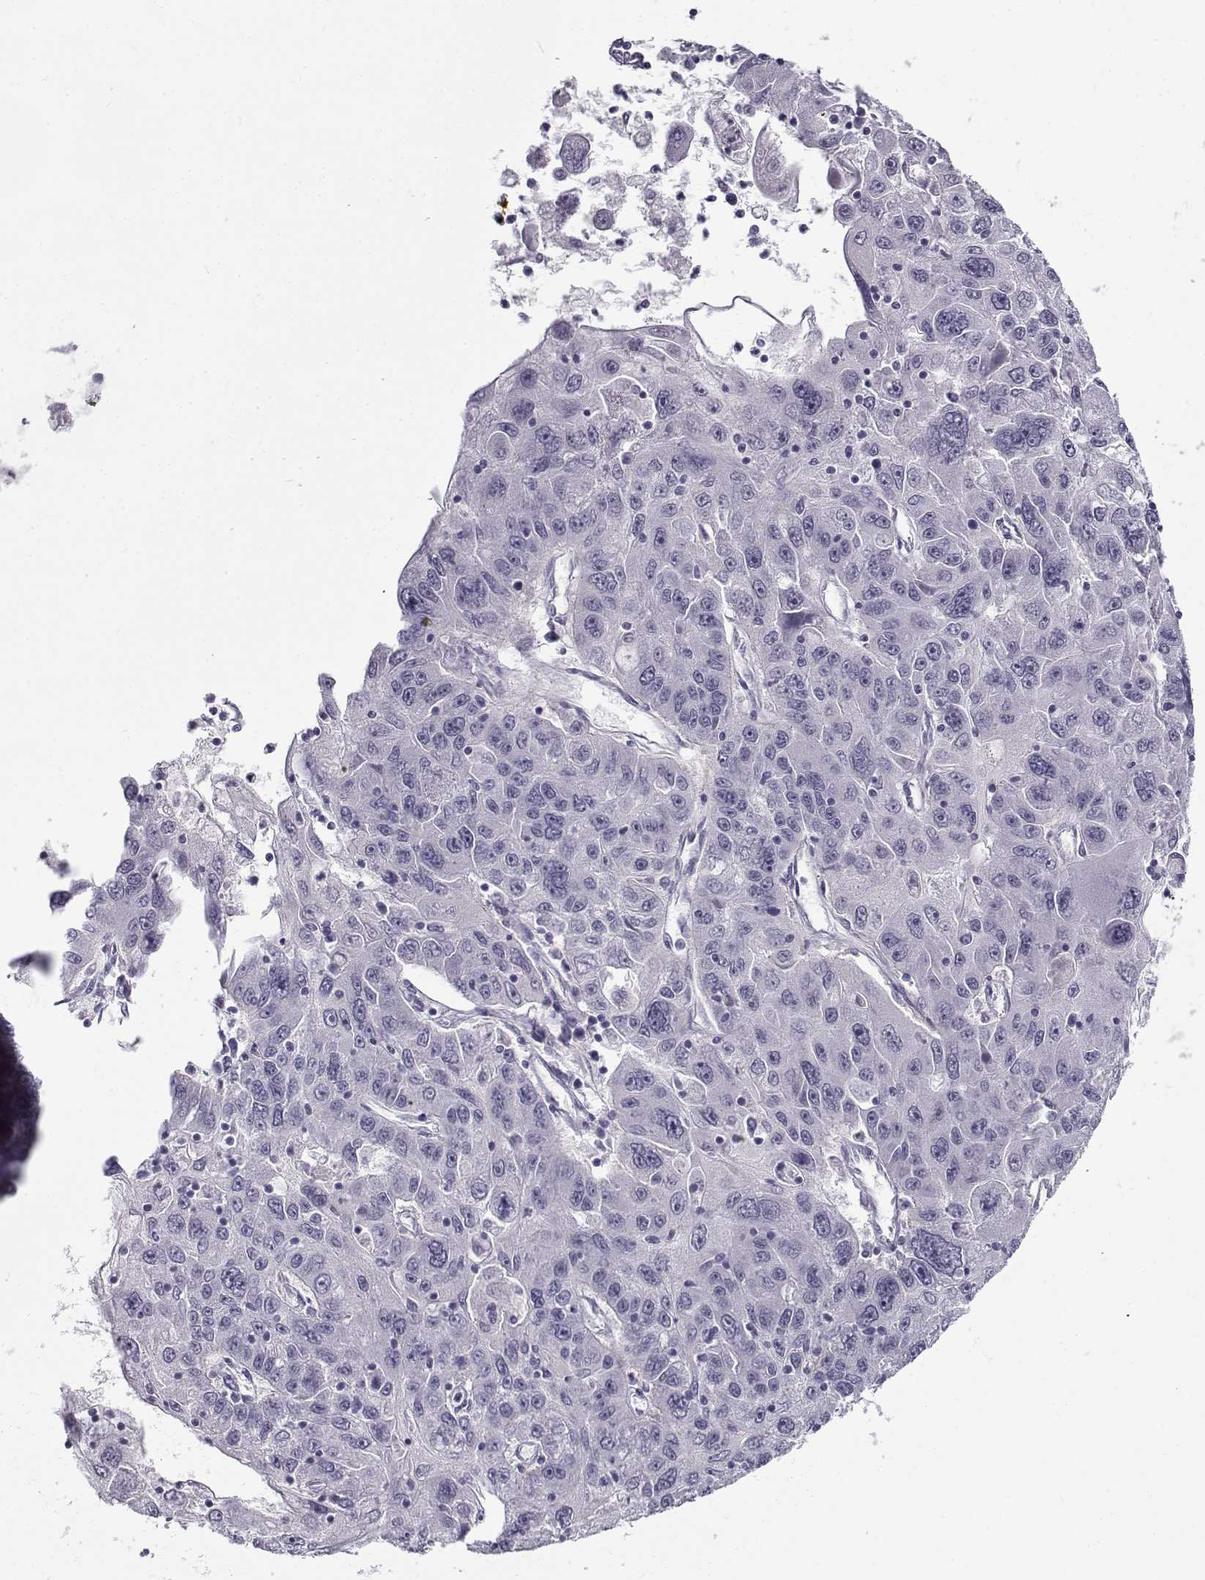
{"staining": {"intensity": "negative", "quantity": "none", "location": "none"}, "tissue": "stomach cancer", "cell_type": "Tumor cells", "image_type": "cancer", "snomed": [{"axis": "morphology", "description": "Adenocarcinoma, NOS"}, {"axis": "topography", "description": "Stomach"}], "caption": "The photomicrograph shows no significant positivity in tumor cells of adenocarcinoma (stomach).", "gene": "GTSF1L", "patient": {"sex": "male", "age": 56}}